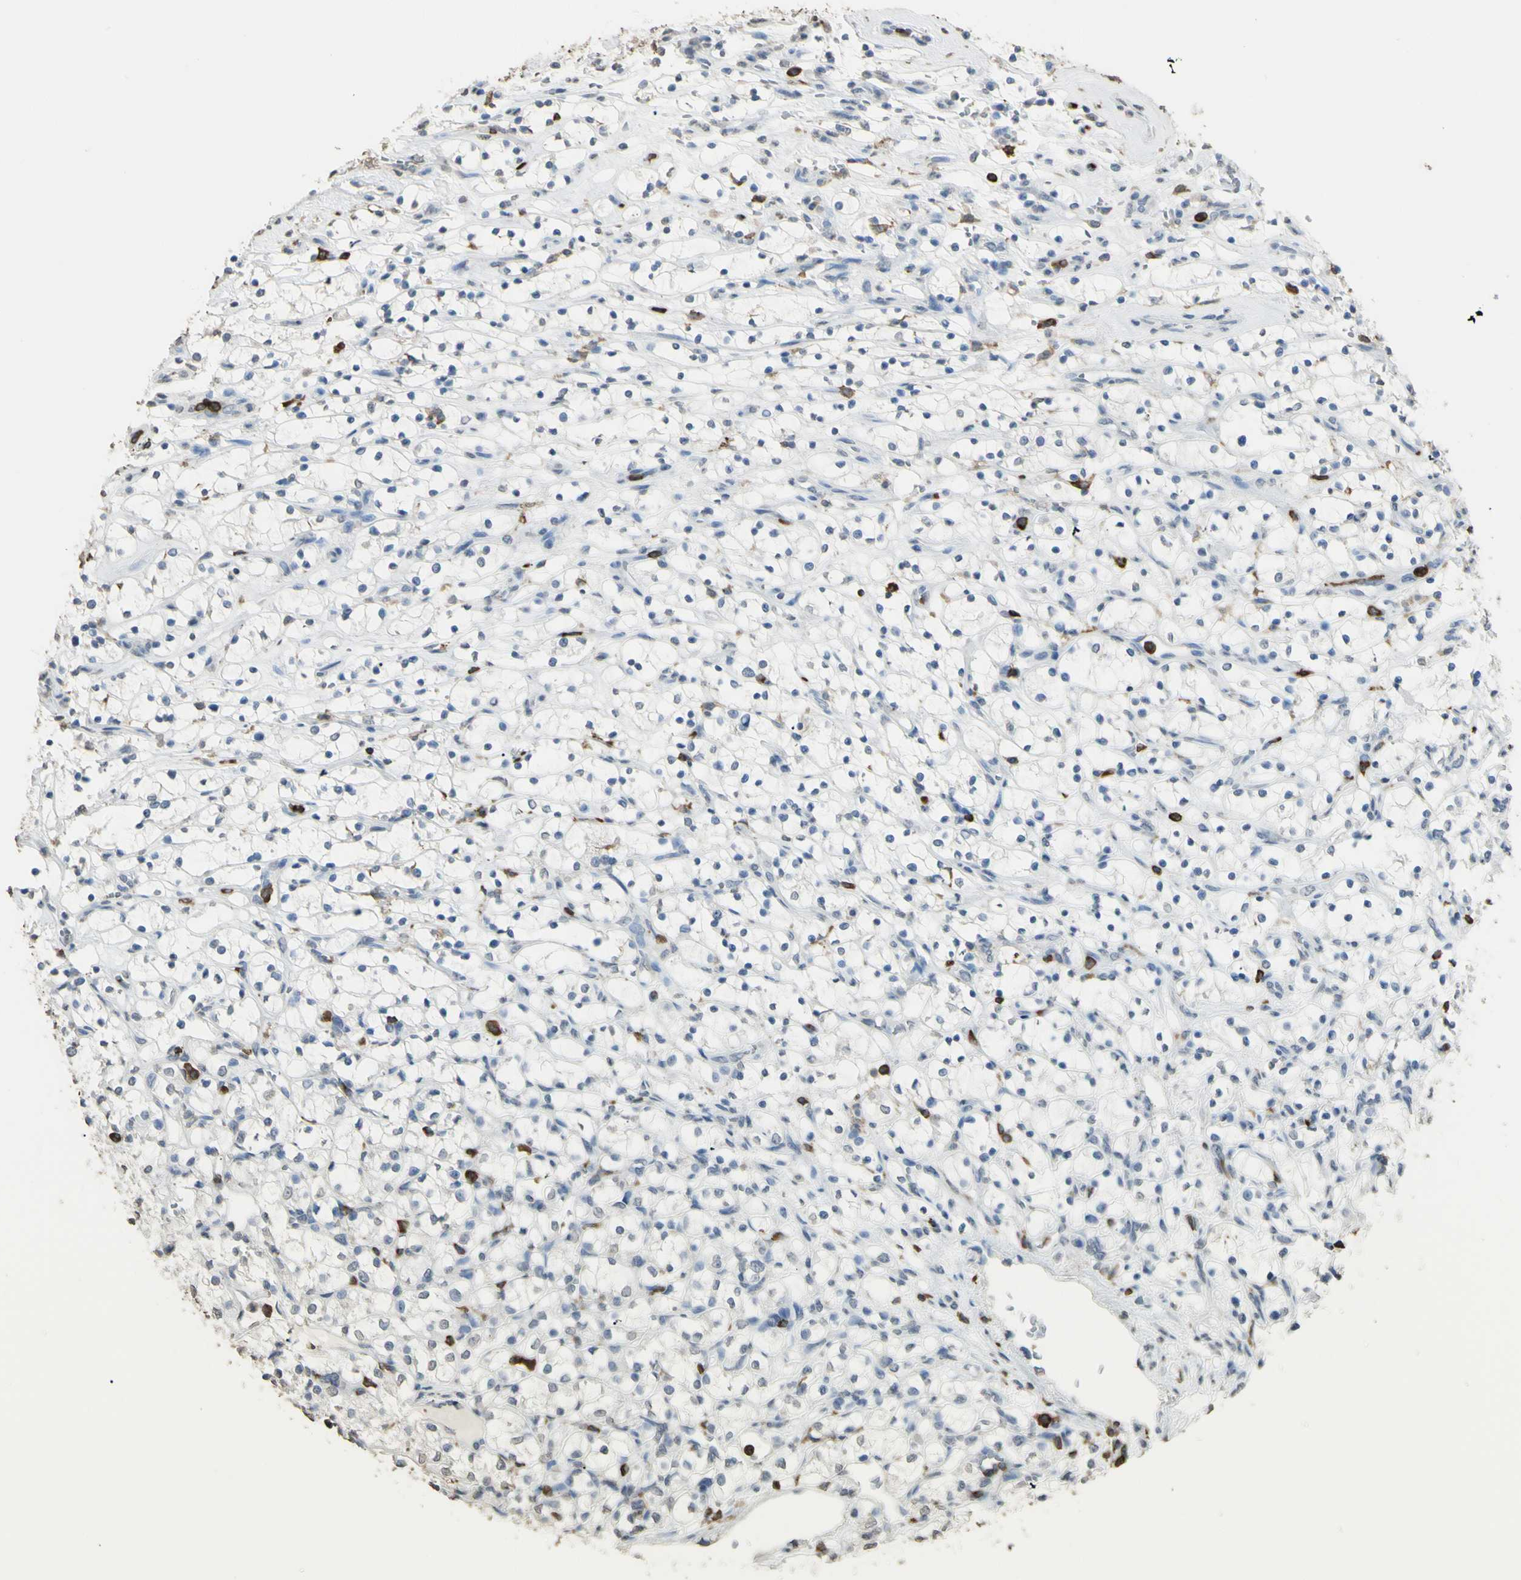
{"staining": {"intensity": "negative", "quantity": "none", "location": "none"}, "tissue": "renal cancer", "cell_type": "Tumor cells", "image_type": "cancer", "snomed": [{"axis": "morphology", "description": "Adenocarcinoma, NOS"}, {"axis": "topography", "description": "Kidney"}], "caption": "IHC photomicrograph of adenocarcinoma (renal) stained for a protein (brown), which exhibits no positivity in tumor cells. Brightfield microscopy of immunohistochemistry stained with DAB (brown) and hematoxylin (blue), captured at high magnification.", "gene": "PSTPIP1", "patient": {"sex": "female", "age": 69}}